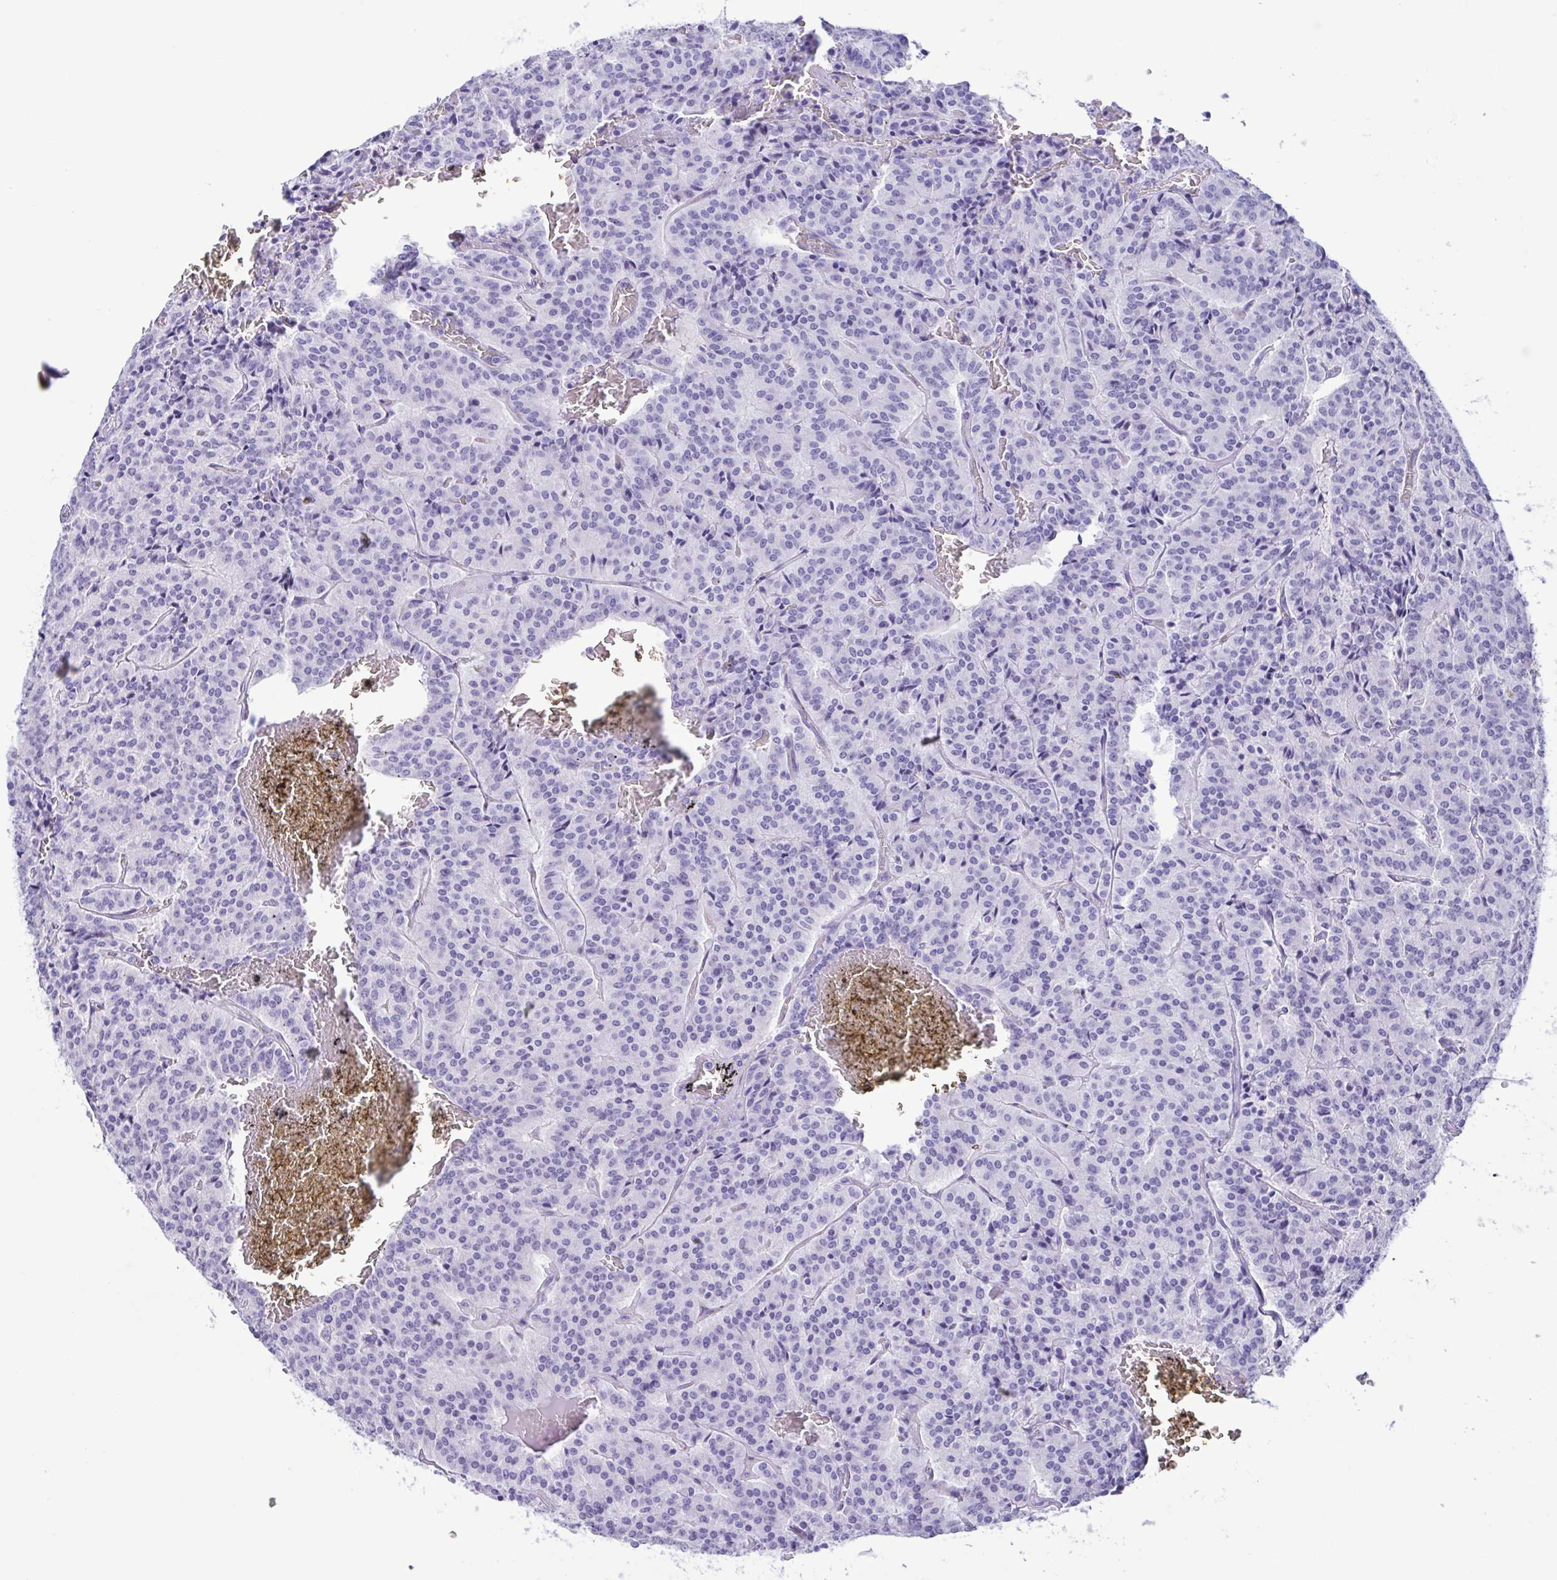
{"staining": {"intensity": "negative", "quantity": "none", "location": "none"}, "tissue": "carcinoid", "cell_type": "Tumor cells", "image_type": "cancer", "snomed": [{"axis": "morphology", "description": "Carcinoid, malignant, NOS"}, {"axis": "topography", "description": "Lung"}], "caption": "This is a image of immunohistochemistry (IHC) staining of malignant carcinoid, which shows no positivity in tumor cells.", "gene": "TSPY2", "patient": {"sex": "male", "age": 70}}